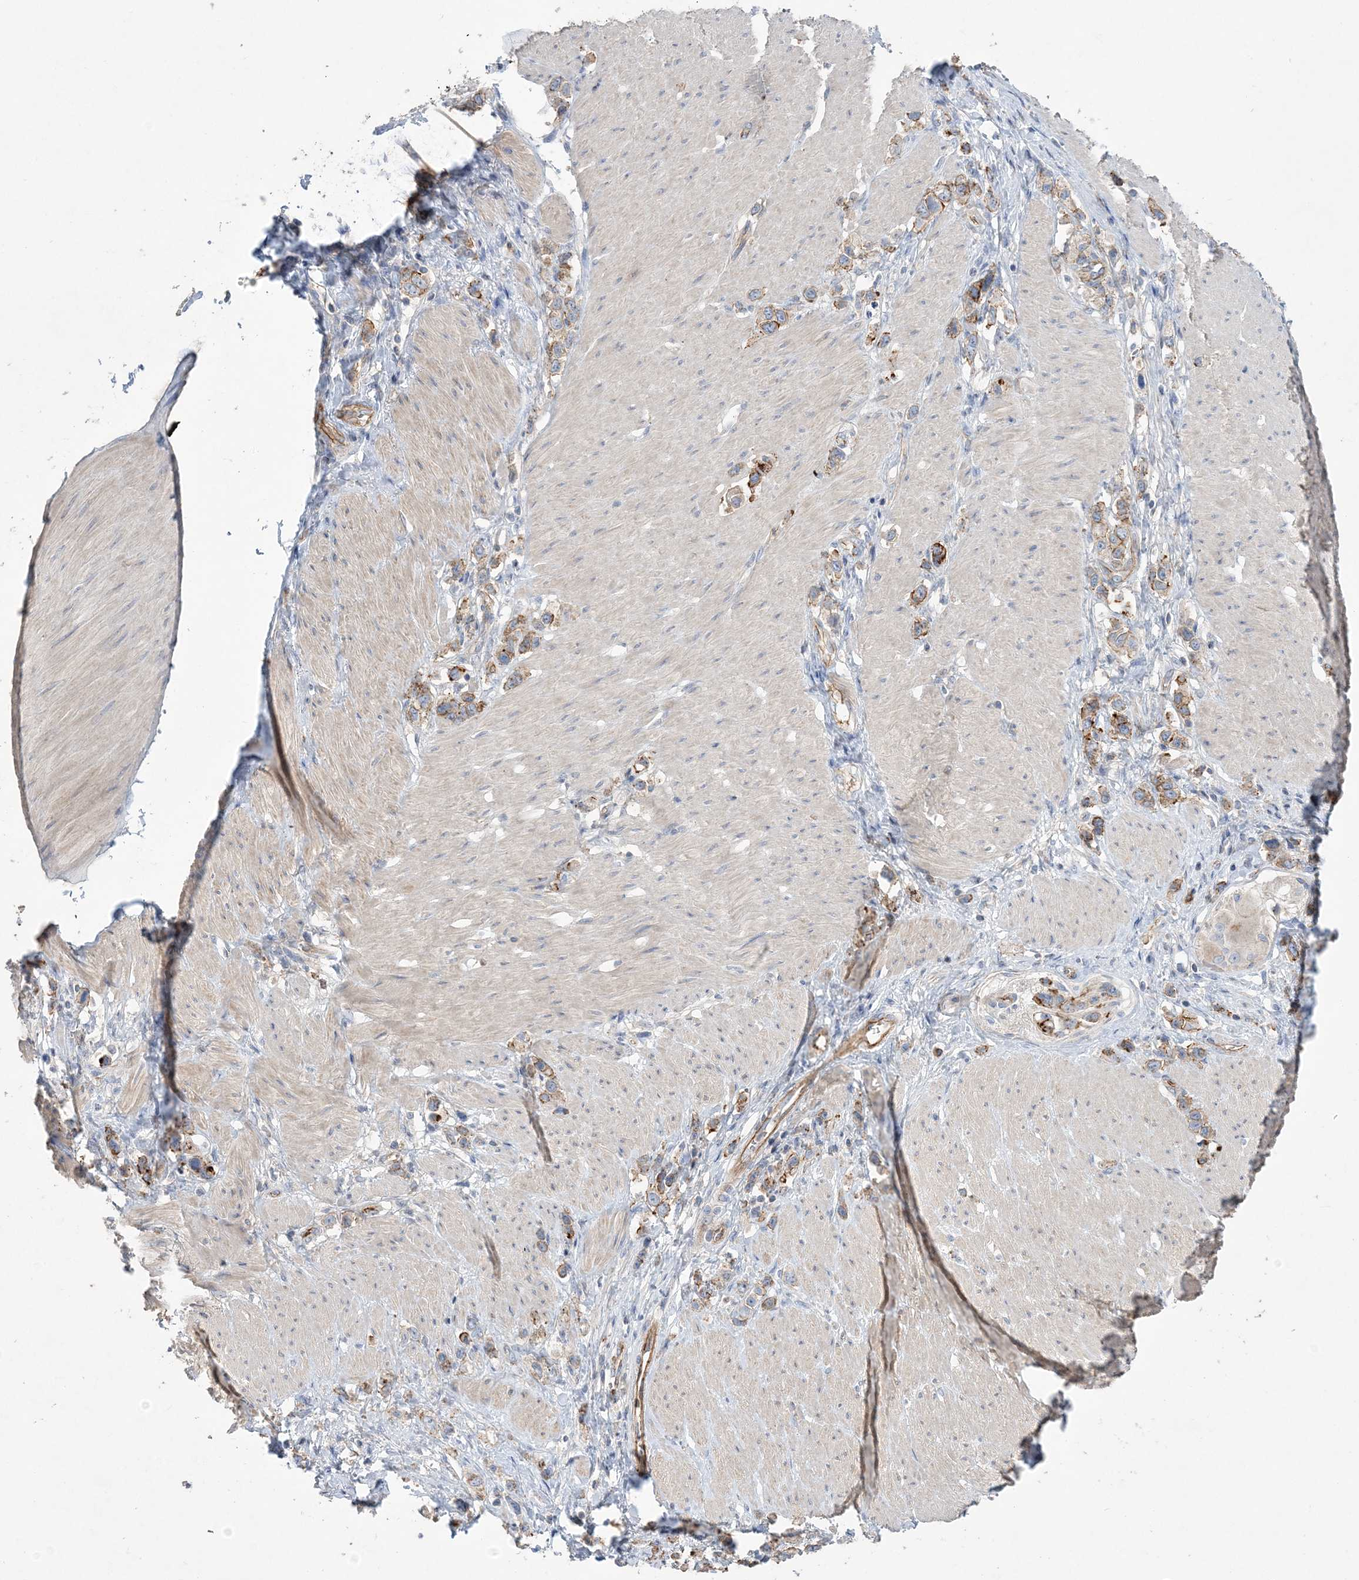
{"staining": {"intensity": "moderate", "quantity": ">75%", "location": "cytoplasmic/membranous"}, "tissue": "stomach cancer", "cell_type": "Tumor cells", "image_type": "cancer", "snomed": [{"axis": "morphology", "description": "Normal tissue, NOS"}, {"axis": "morphology", "description": "Adenocarcinoma, NOS"}, {"axis": "topography", "description": "Stomach, upper"}, {"axis": "topography", "description": "Stomach"}], "caption": "Adenocarcinoma (stomach) stained with a protein marker demonstrates moderate staining in tumor cells.", "gene": "PIGC", "patient": {"sex": "female", "age": 65}}